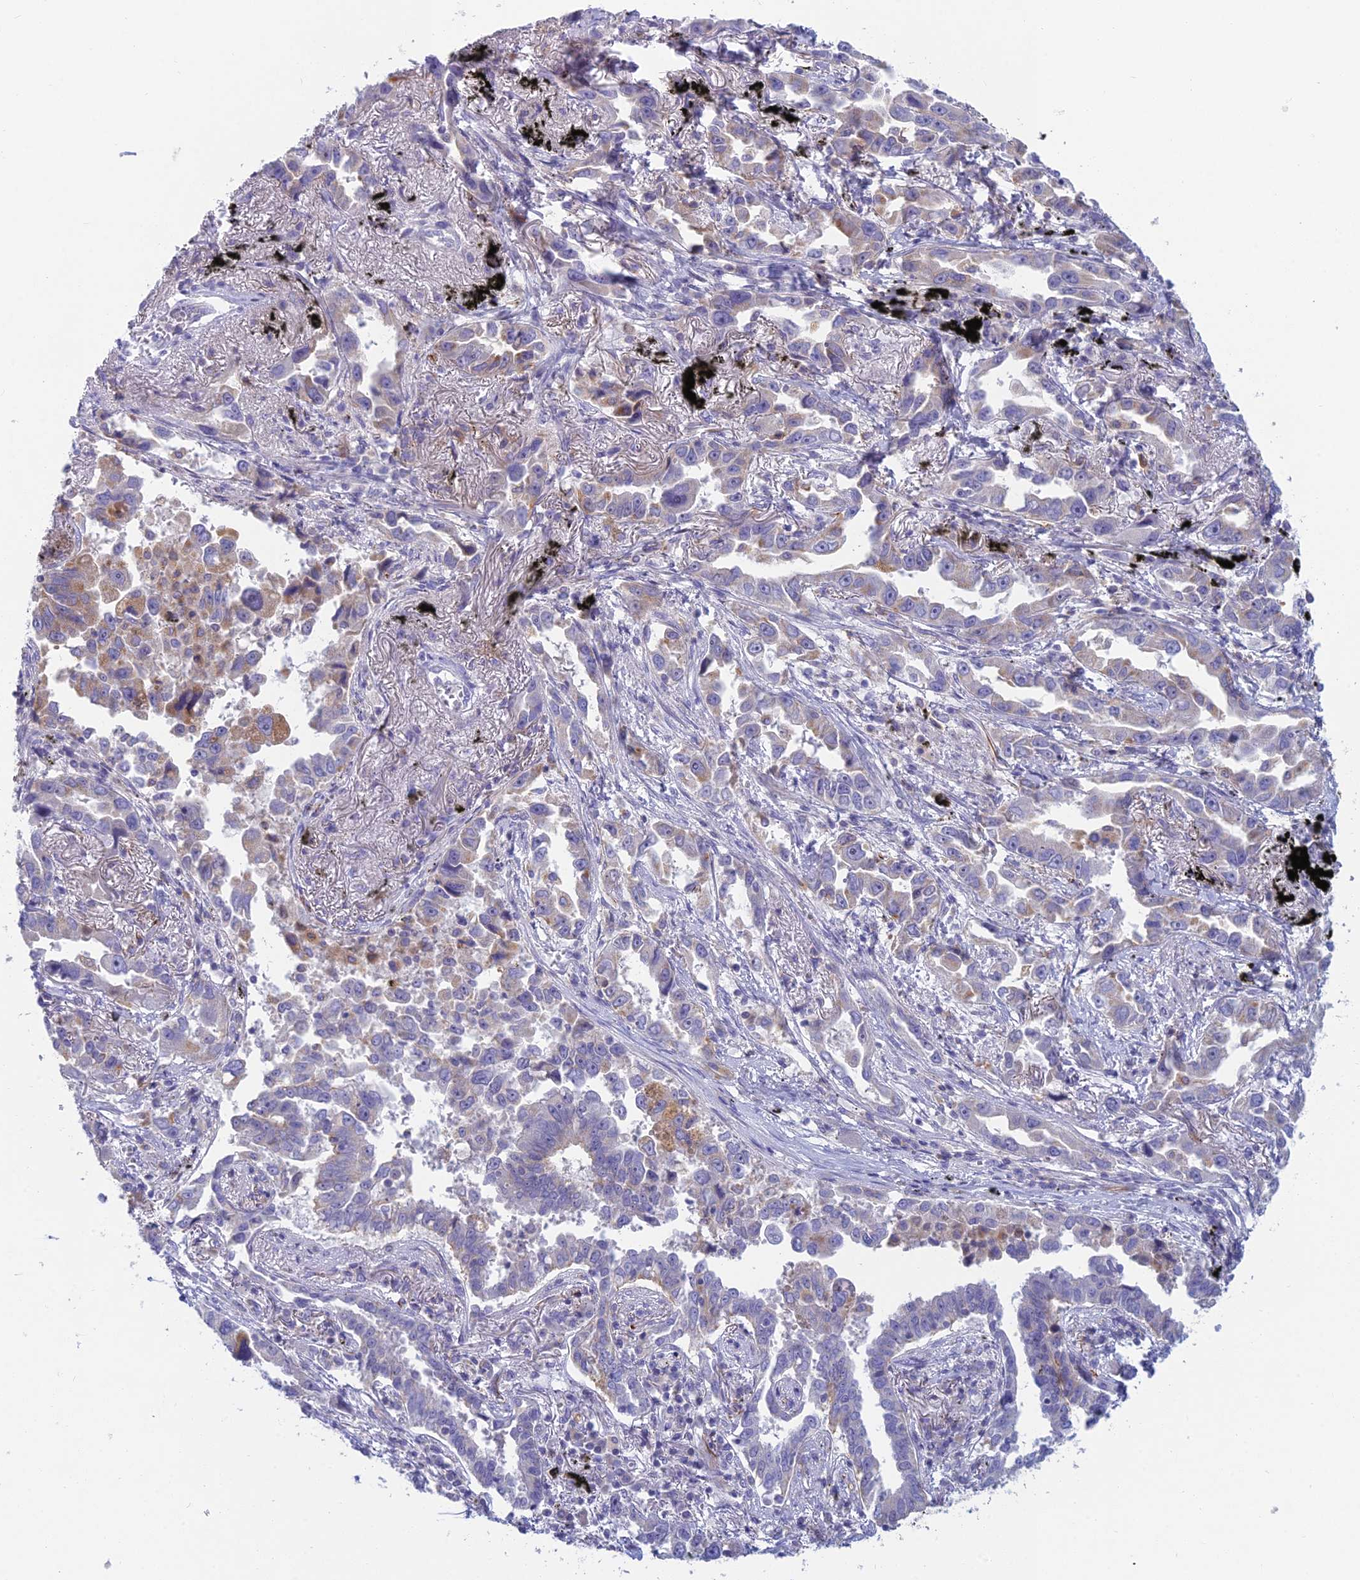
{"staining": {"intensity": "weak", "quantity": "25%-75%", "location": "cytoplasmic/membranous"}, "tissue": "lung cancer", "cell_type": "Tumor cells", "image_type": "cancer", "snomed": [{"axis": "morphology", "description": "Adenocarcinoma, NOS"}, {"axis": "topography", "description": "Lung"}], "caption": "DAB (3,3'-diaminobenzidine) immunohistochemical staining of lung cancer (adenocarcinoma) displays weak cytoplasmic/membranous protein staining in approximately 25%-75% of tumor cells.", "gene": "FERD3L", "patient": {"sex": "male", "age": 67}}